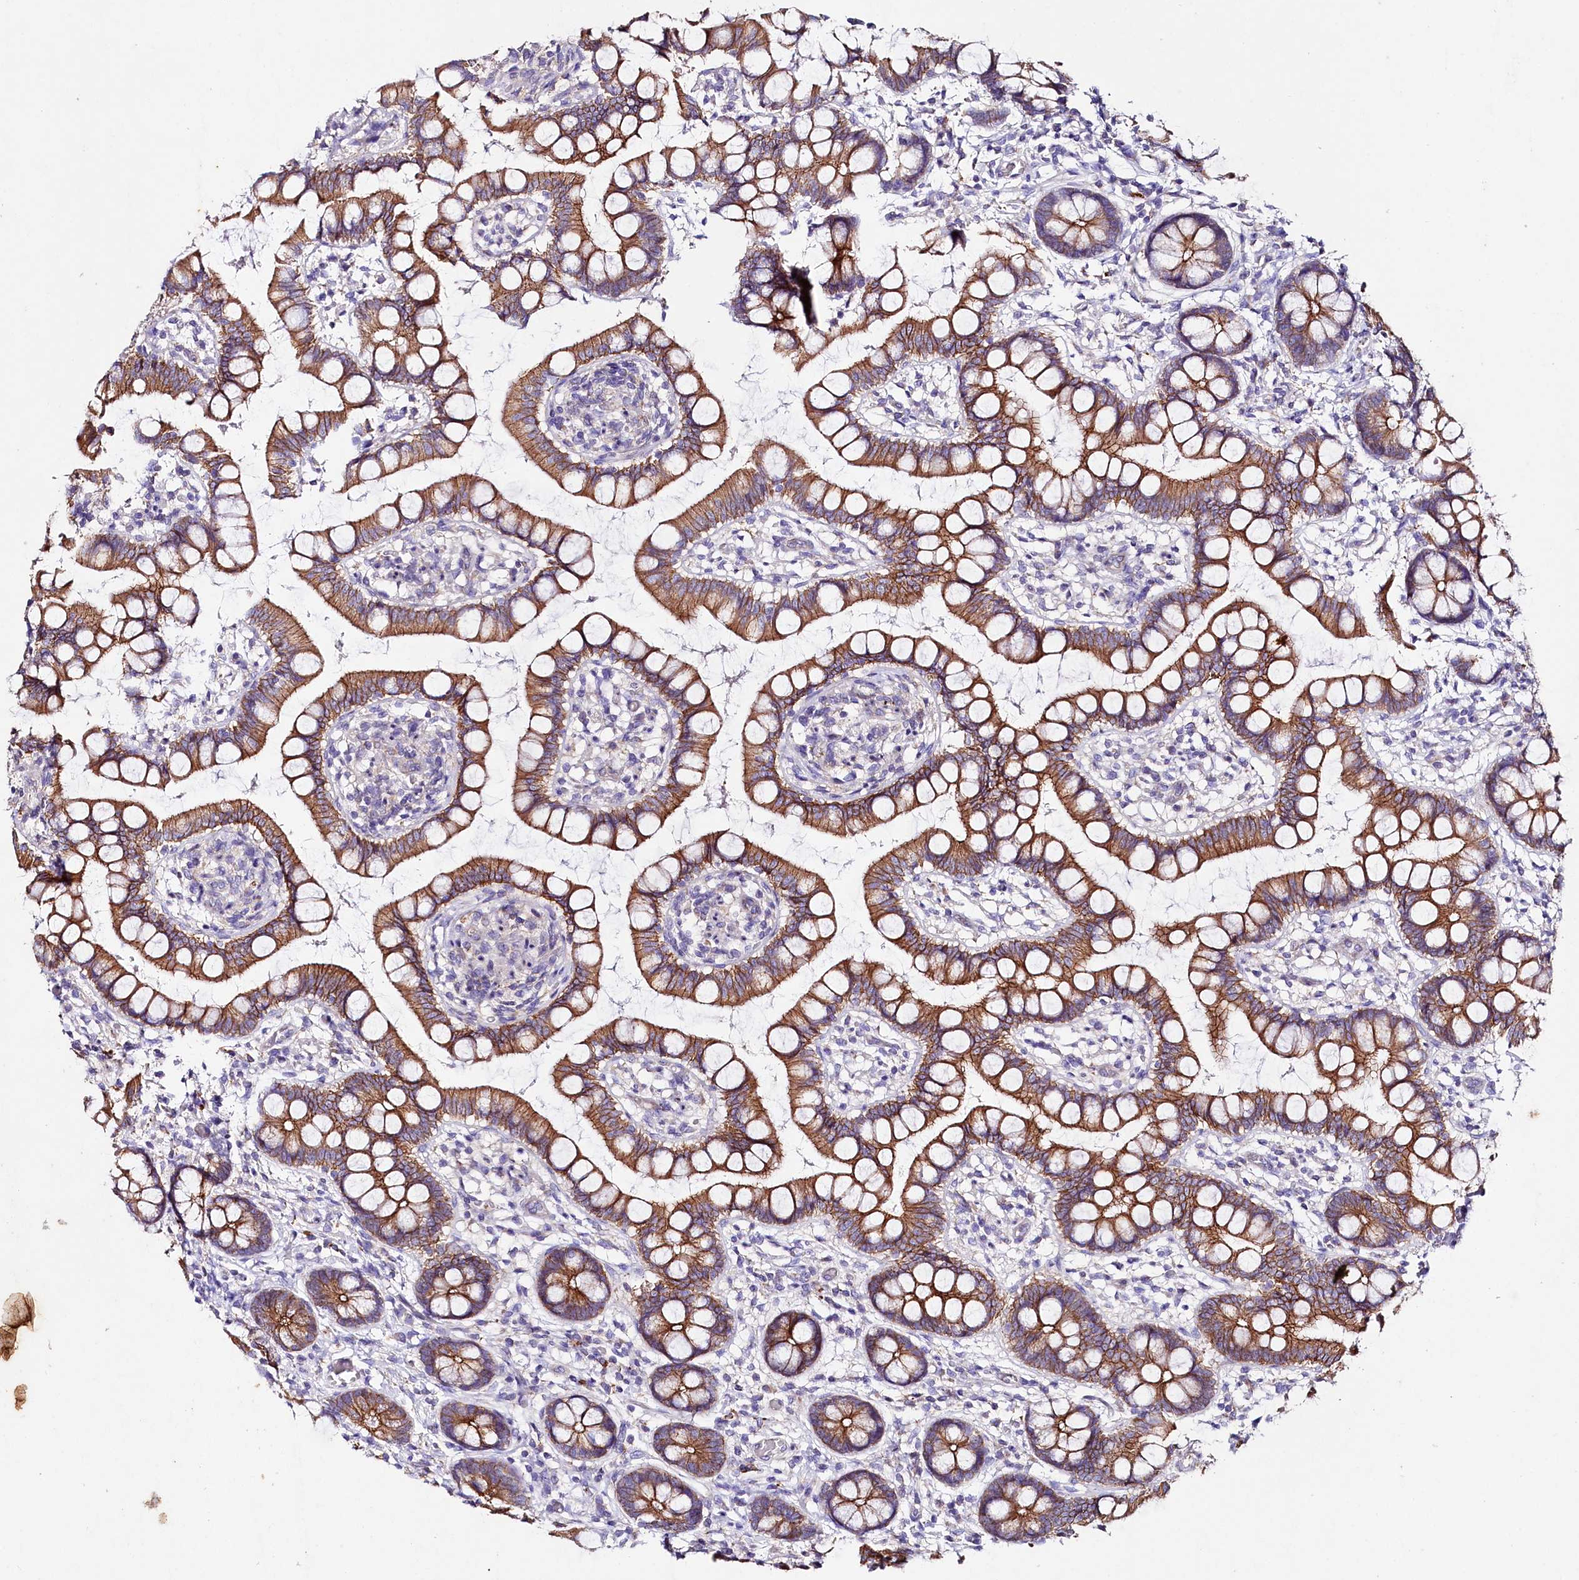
{"staining": {"intensity": "strong", "quantity": ">75%", "location": "cytoplasmic/membranous"}, "tissue": "small intestine", "cell_type": "Glandular cells", "image_type": "normal", "snomed": [{"axis": "morphology", "description": "Normal tissue, NOS"}, {"axis": "topography", "description": "Small intestine"}], "caption": "An image showing strong cytoplasmic/membranous staining in approximately >75% of glandular cells in unremarkable small intestine, as visualized by brown immunohistochemical staining.", "gene": "SACM1L", "patient": {"sex": "male", "age": 52}}